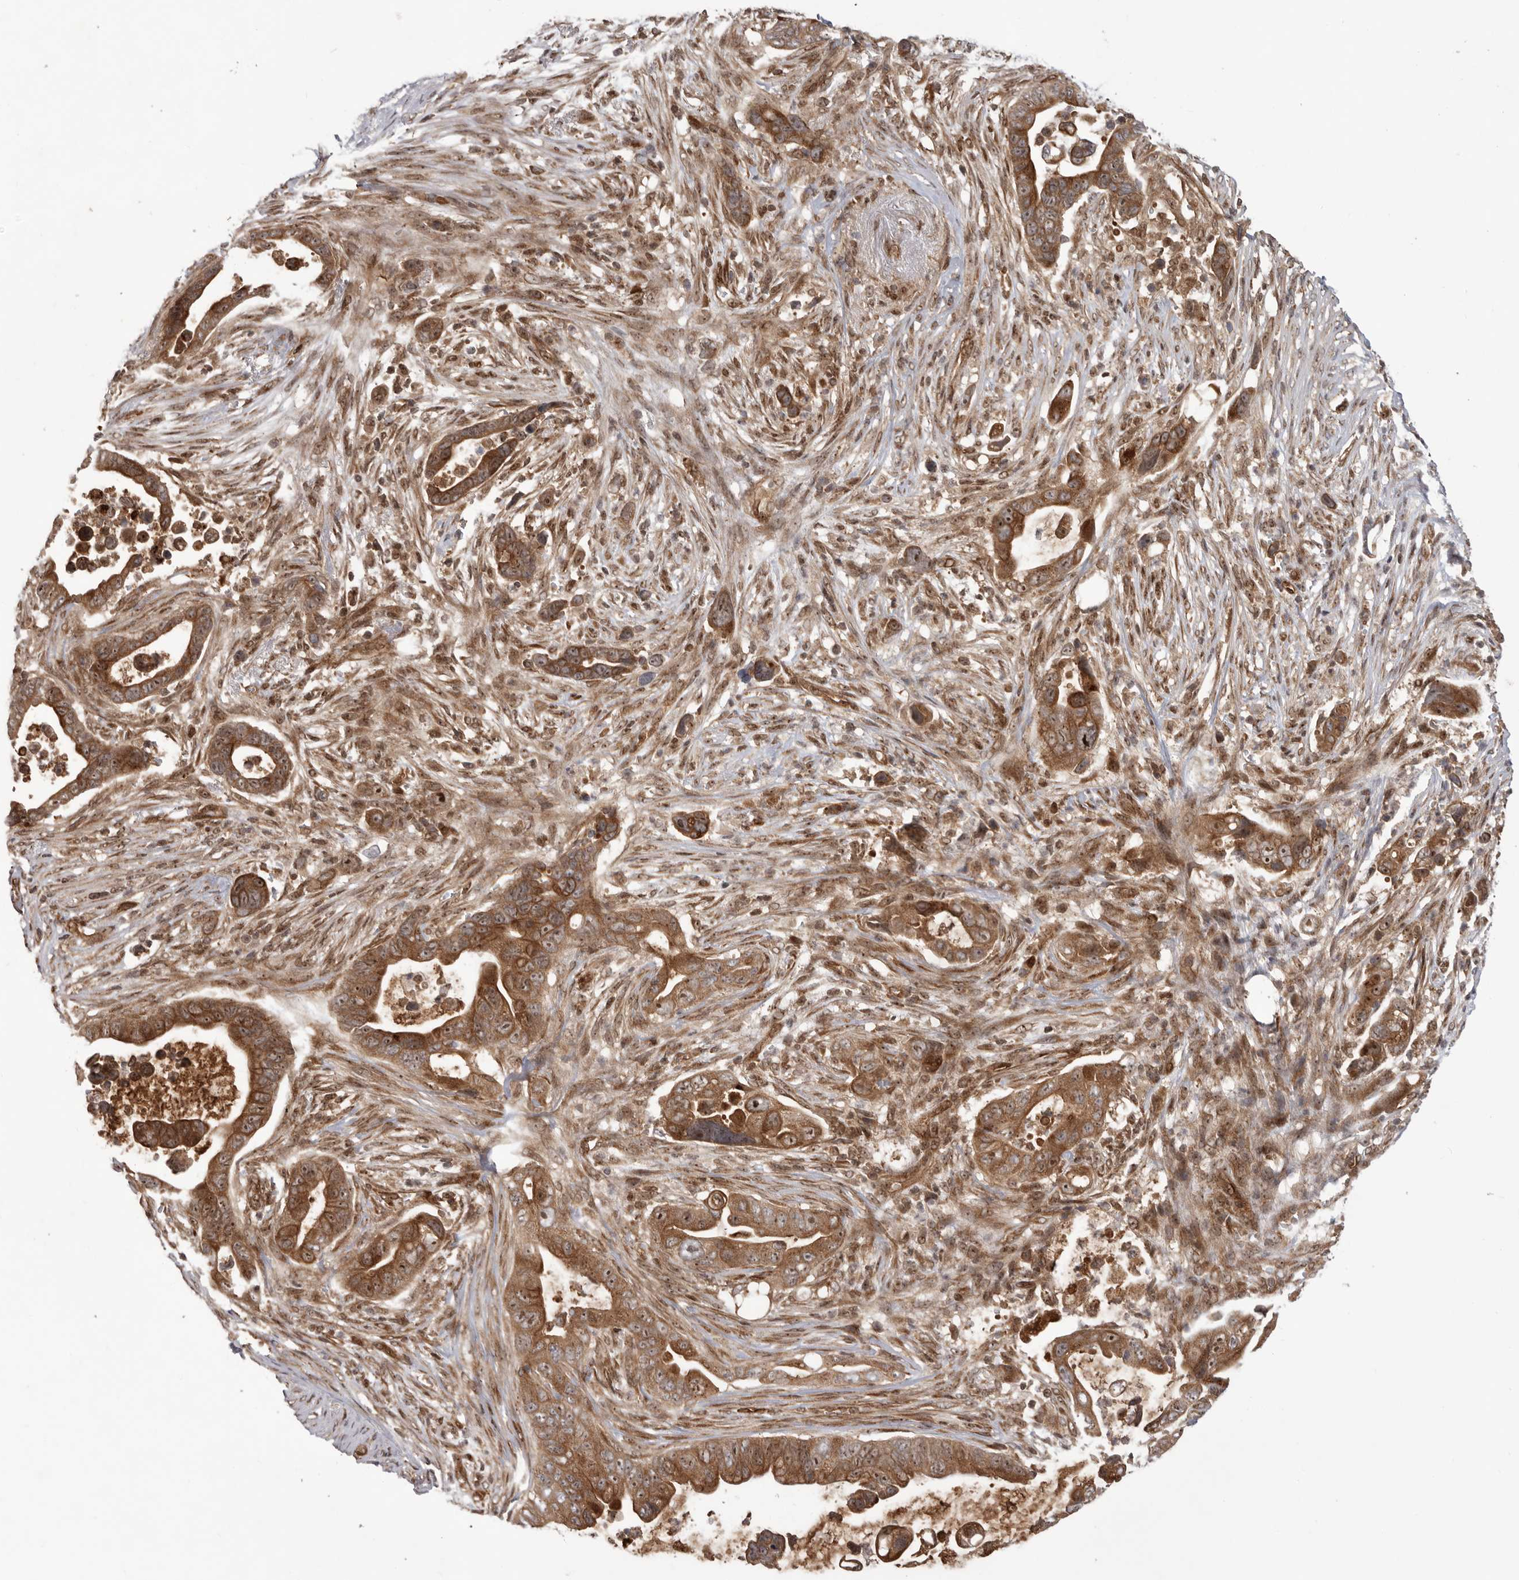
{"staining": {"intensity": "moderate", "quantity": ">75%", "location": "cytoplasmic/membranous,nuclear"}, "tissue": "pancreatic cancer", "cell_type": "Tumor cells", "image_type": "cancer", "snomed": [{"axis": "morphology", "description": "Adenocarcinoma, NOS"}, {"axis": "topography", "description": "Pancreas"}], "caption": "Immunohistochemical staining of pancreatic adenocarcinoma exhibits medium levels of moderate cytoplasmic/membranous and nuclear protein positivity in about >75% of tumor cells.", "gene": "DHDDS", "patient": {"sex": "female", "age": 72}}